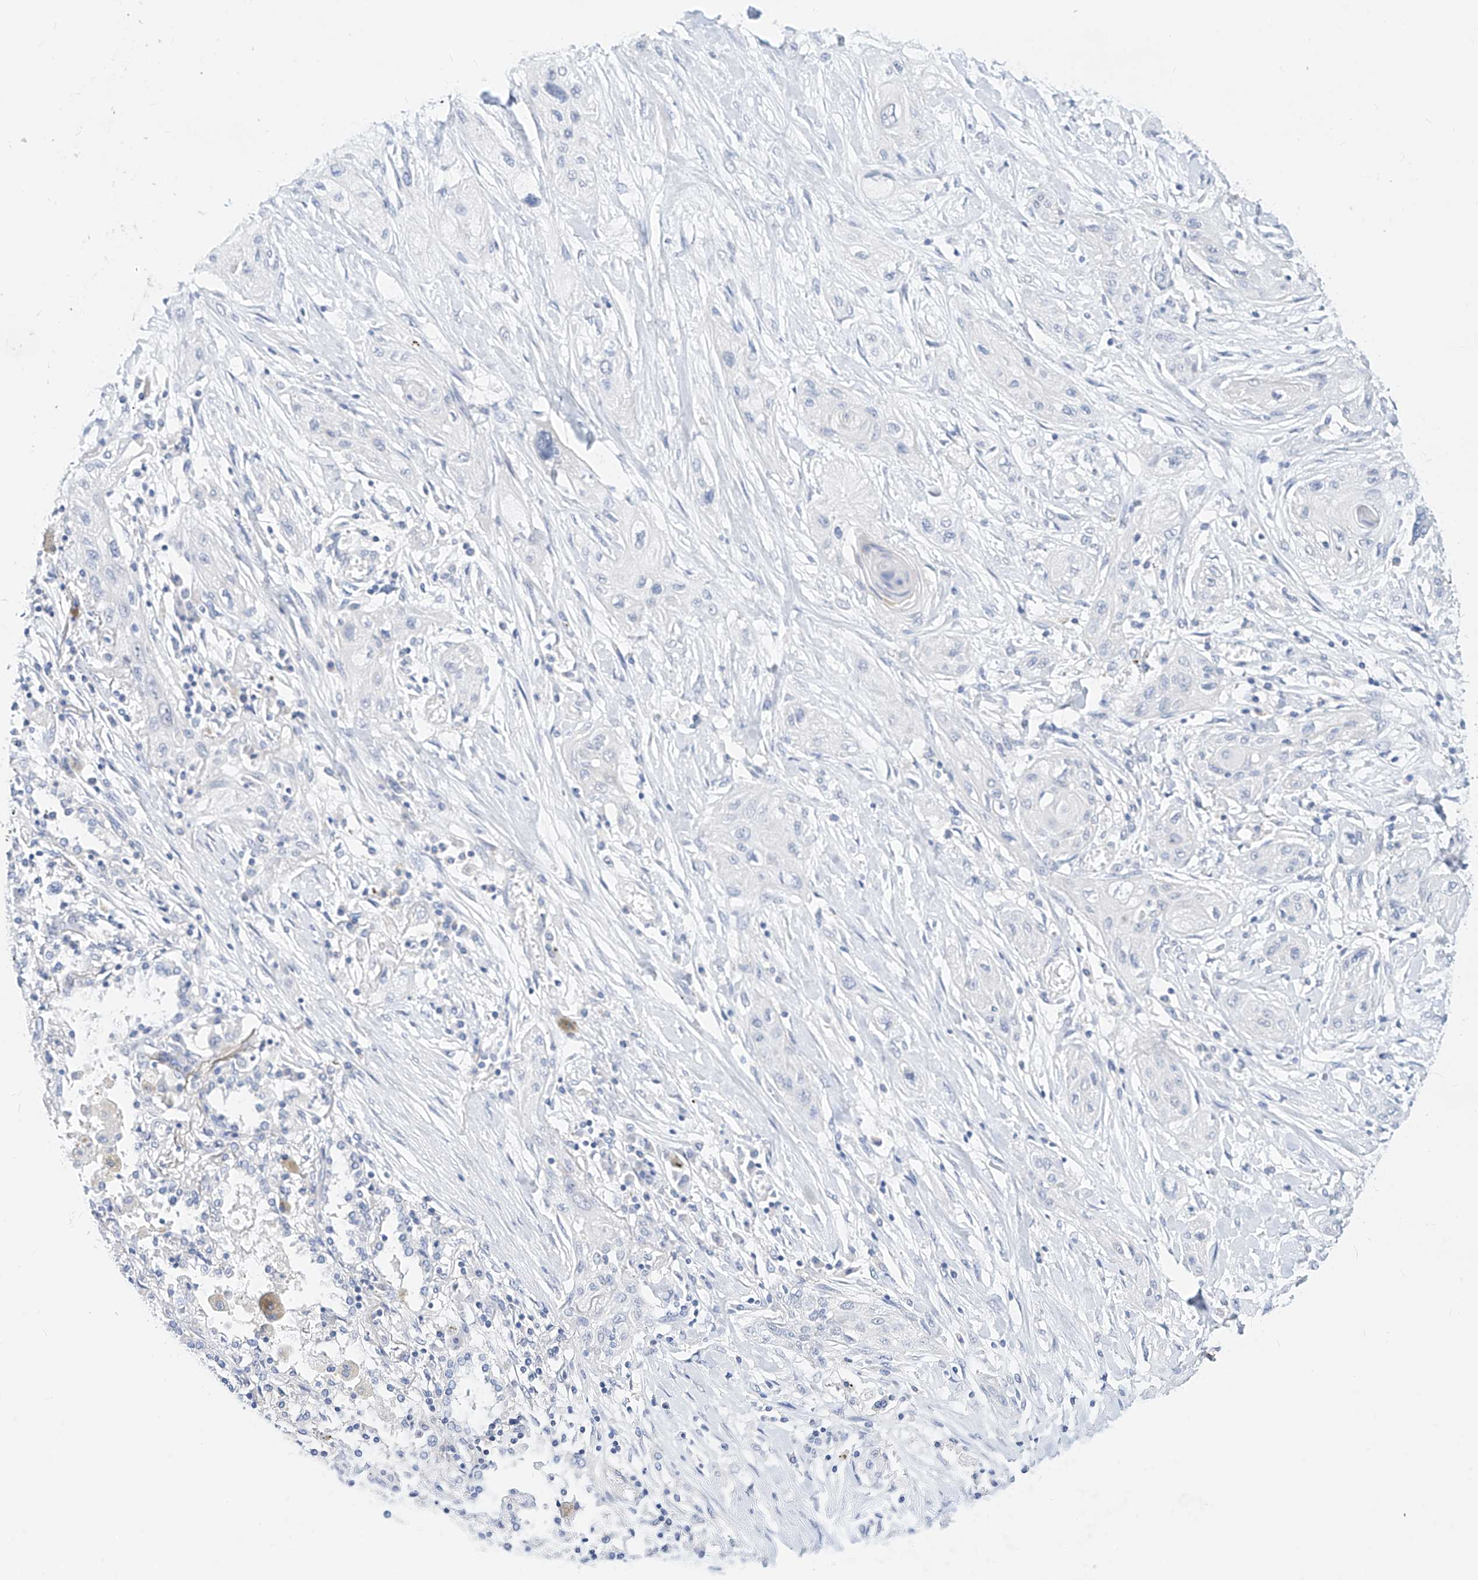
{"staining": {"intensity": "negative", "quantity": "none", "location": "none"}, "tissue": "lung cancer", "cell_type": "Tumor cells", "image_type": "cancer", "snomed": [{"axis": "morphology", "description": "Squamous cell carcinoma, NOS"}, {"axis": "topography", "description": "Lung"}], "caption": "Immunohistochemical staining of human lung cancer exhibits no significant expression in tumor cells.", "gene": "ZZEF1", "patient": {"sex": "female", "age": 47}}